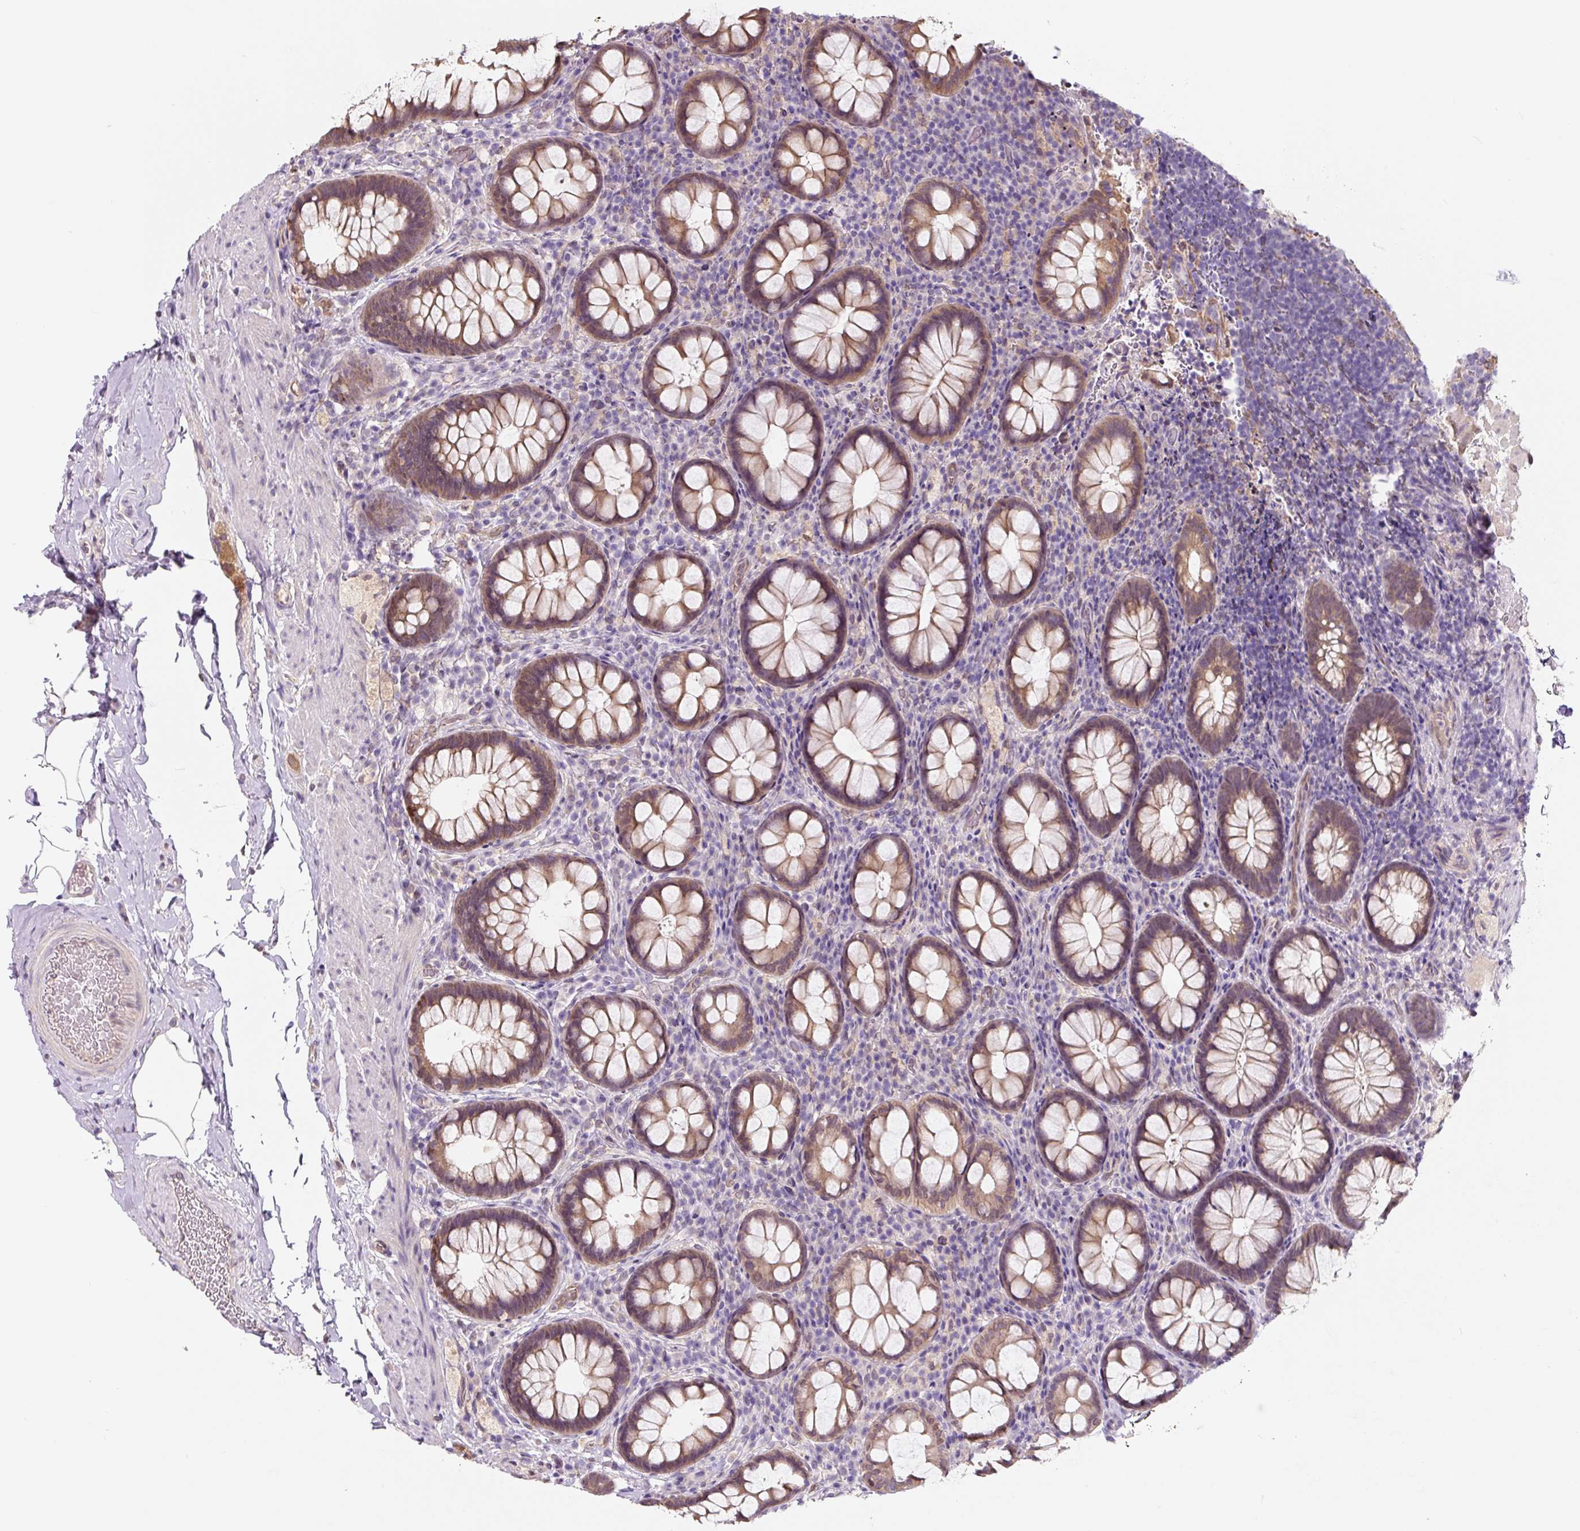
{"staining": {"intensity": "weak", "quantity": ">75%", "location": "cytoplasmic/membranous"}, "tissue": "rectum", "cell_type": "Glandular cells", "image_type": "normal", "snomed": [{"axis": "morphology", "description": "Normal tissue, NOS"}, {"axis": "topography", "description": "Rectum"}], "caption": "This photomicrograph shows immunohistochemistry staining of normal human rectum, with low weak cytoplasmic/membranous positivity in about >75% of glandular cells.", "gene": "ASRGL1", "patient": {"sex": "female", "age": 69}}